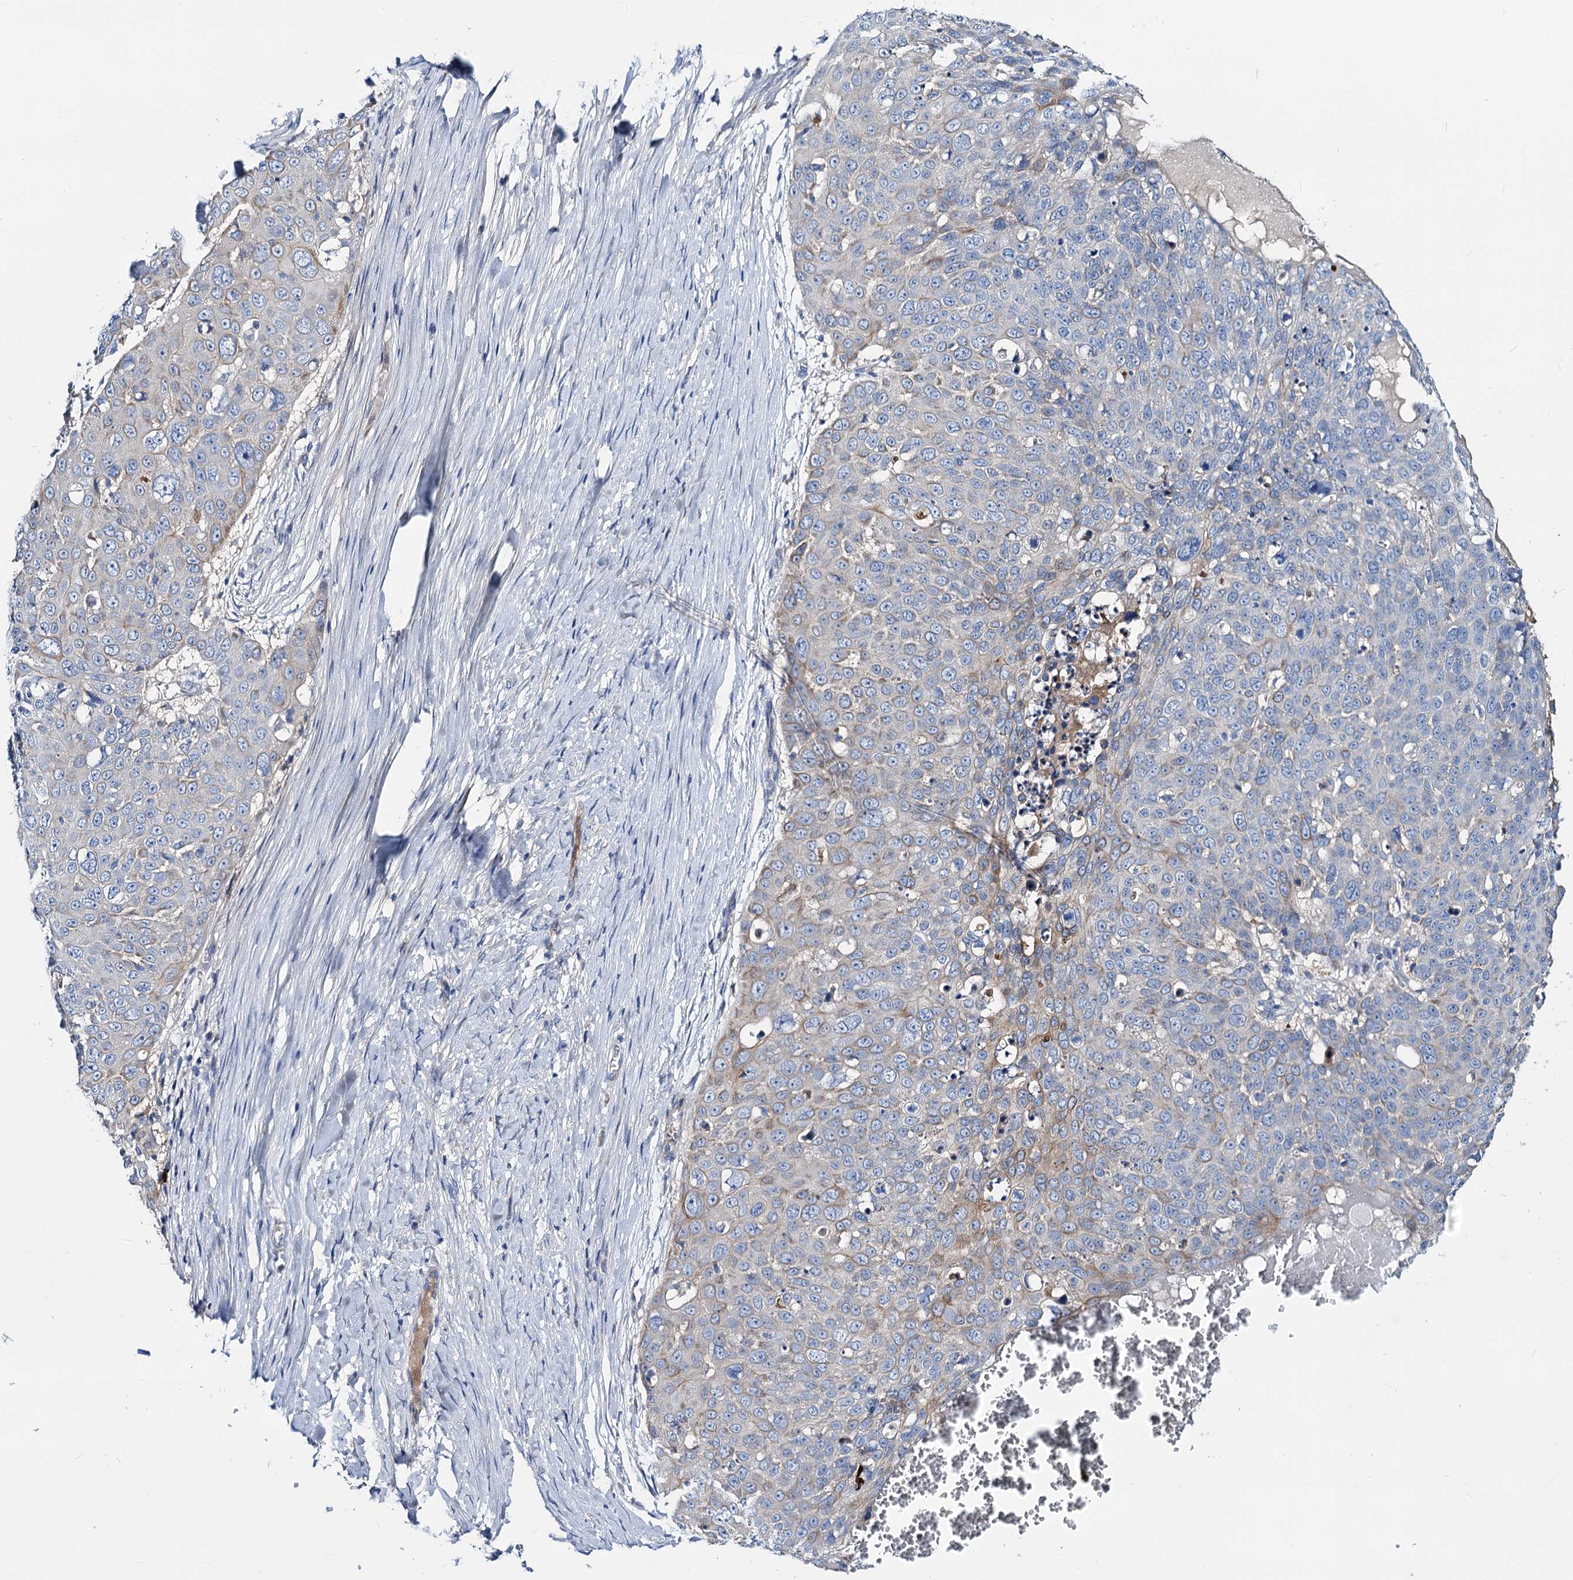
{"staining": {"intensity": "weak", "quantity": "<25%", "location": "cytoplasmic/membranous"}, "tissue": "skin cancer", "cell_type": "Tumor cells", "image_type": "cancer", "snomed": [{"axis": "morphology", "description": "Squamous cell carcinoma, NOS"}, {"axis": "topography", "description": "Skin"}], "caption": "This is a micrograph of immunohistochemistry staining of squamous cell carcinoma (skin), which shows no expression in tumor cells.", "gene": "DYDC2", "patient": {"sex": "male", "age": 71}}